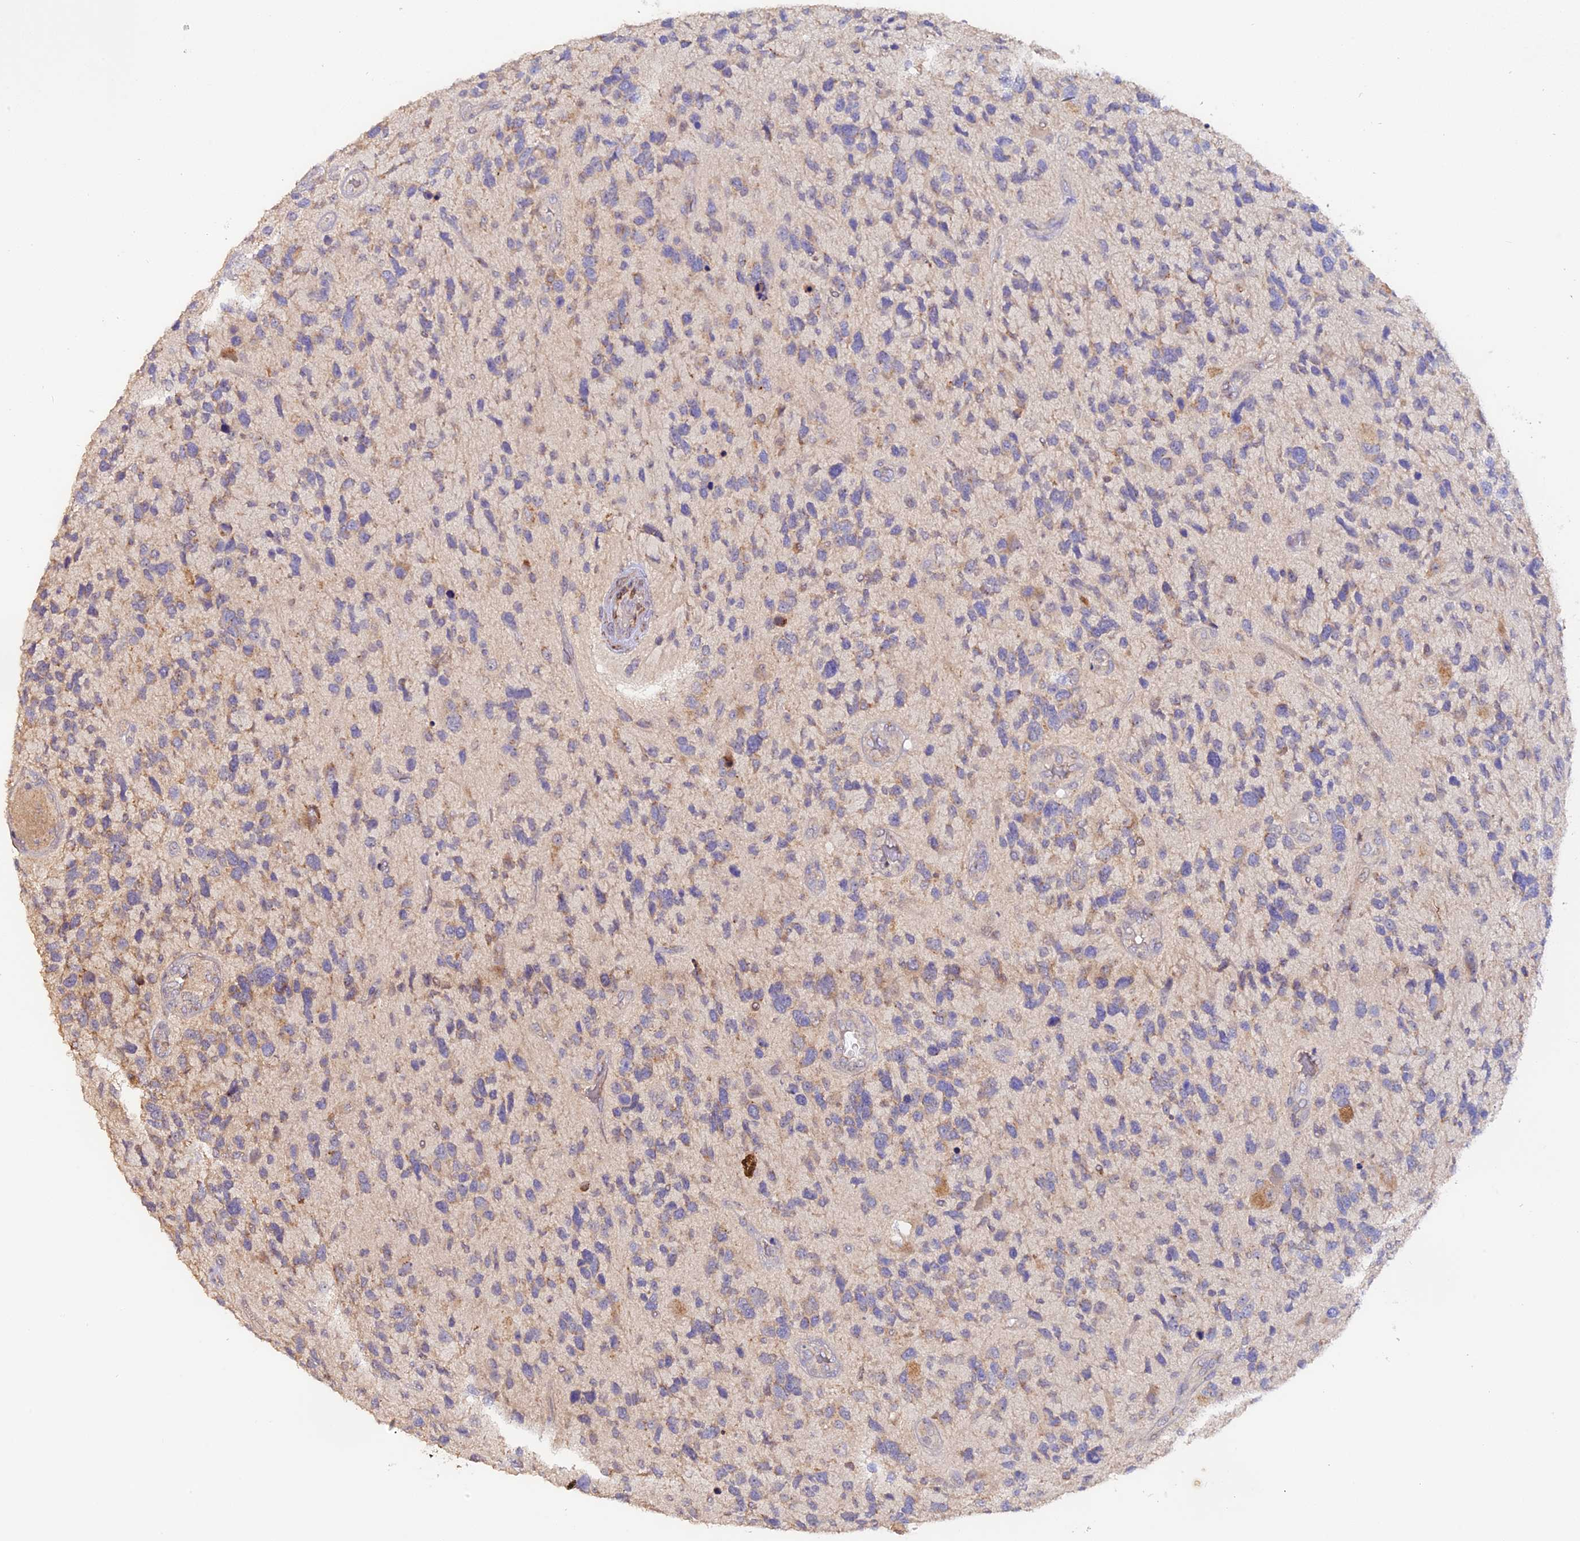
{"staining": {"intensity": "weak", "quantity": "25%-75%", "location": "cytoplasmic/membranous"}, "tissue": "glioma", "cell_type": "Tumor cells", "image_type": "cancer", "snomed": [{"axis": "morphology", "description": "Glioma, malignant, High grade"}, {"axis": "topography", "description": "Brain"}], "caption": "About 25%-75% of tumor cells in malignant glioma (high-grade) reveal weak cytoplasmic/membranous protein positivity as visualized by brown immunohistochemical staining.", "gene": "TANGO6", "patient": {"sex": "female", "age": 58}}